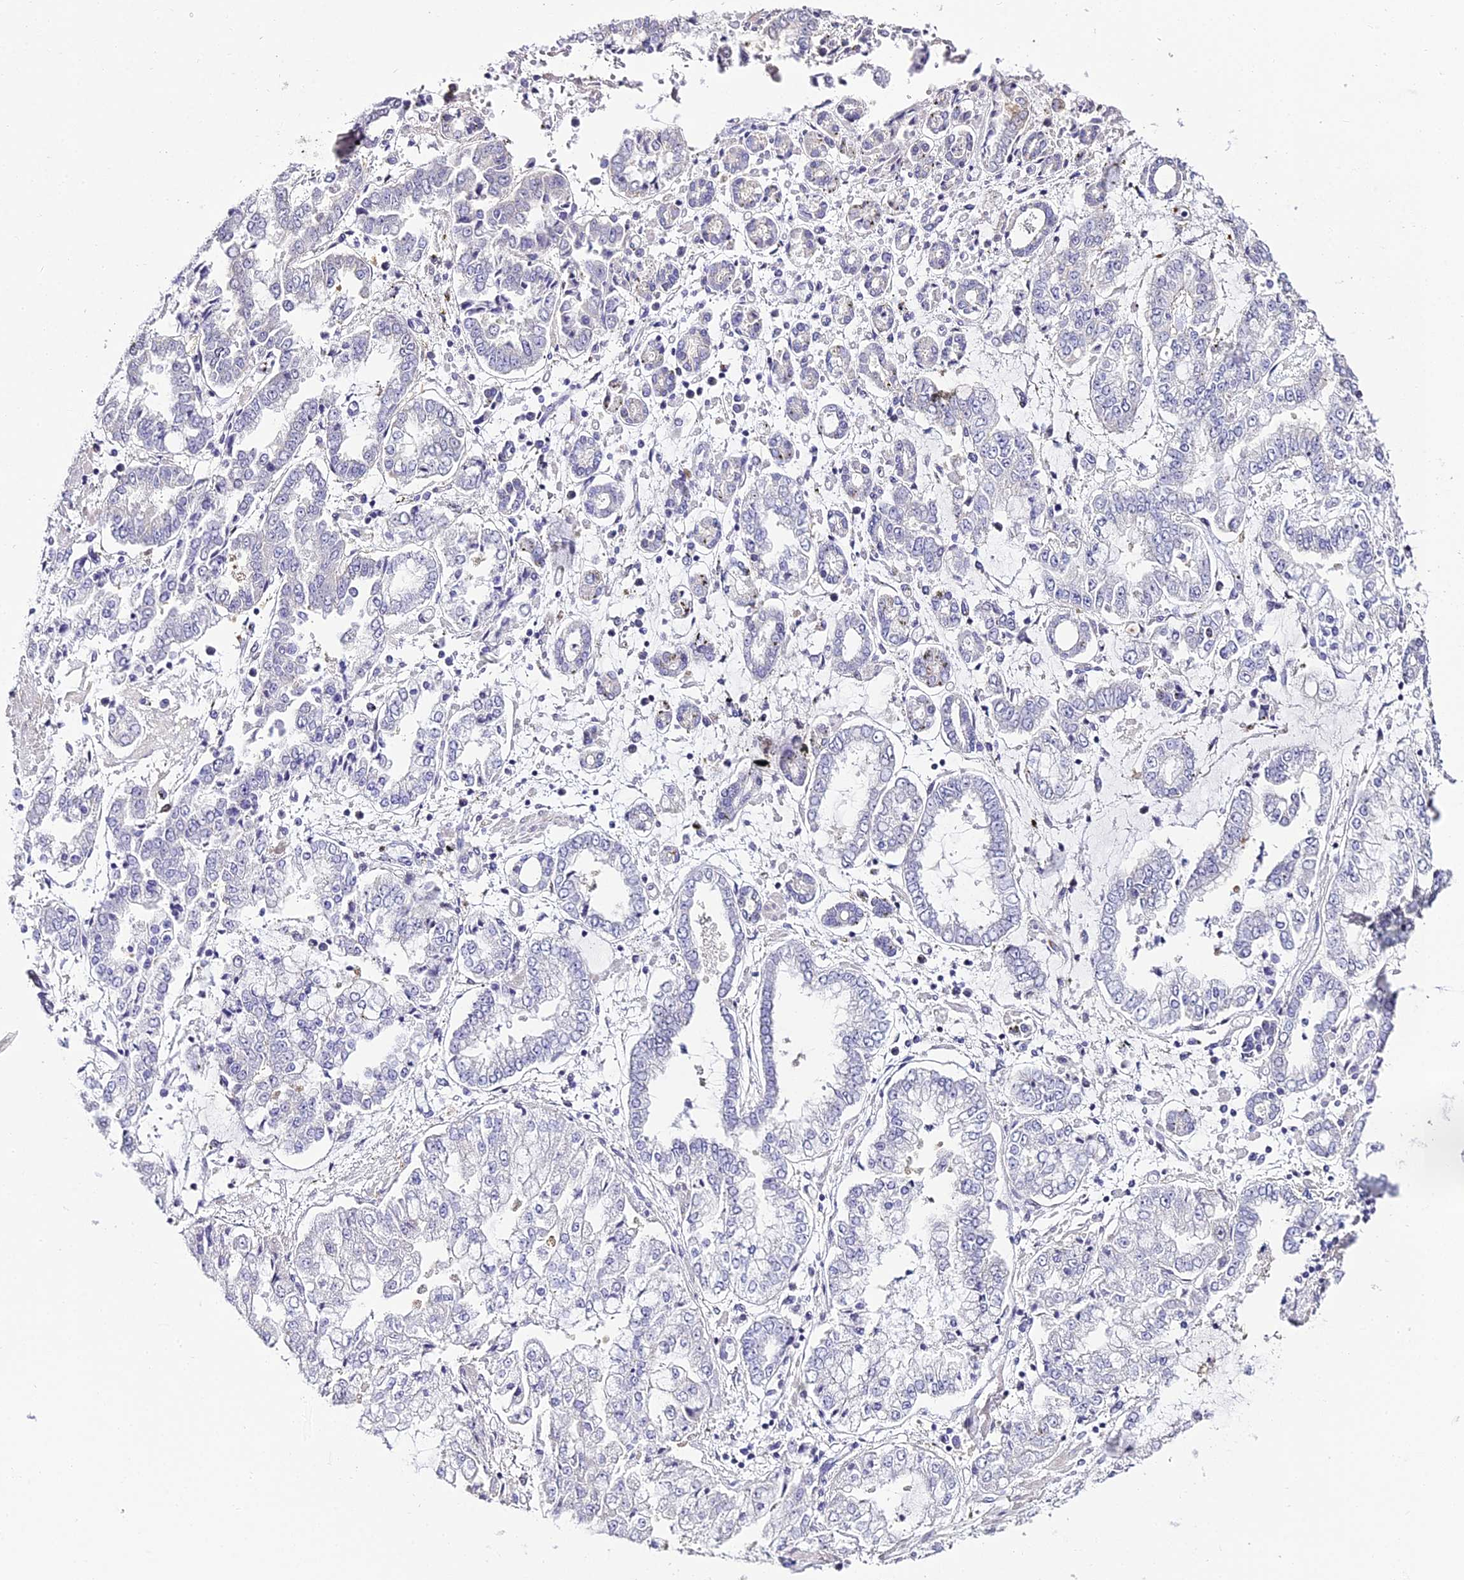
{"staining": {"intensity": "negative", "quantity": "none", "location": "none"}, "tissue": "stomach cancer", "cell_type": "Tumor cells", "image_type": "cancer", "snomed": [{"axis": "morphology", "description": "Adenocarcinoma, NOS"}, {"axis": "topography", "description": "Stomach"}], "caption": "DAB (3,3'-diaminobenzidine) immunohistochemical staining of human stomach cancer demonstrates no significant positivity in tumor cells.", "gene": "ABHD14A-ACY1", "patient": {"sex": "male", "age": 76}}